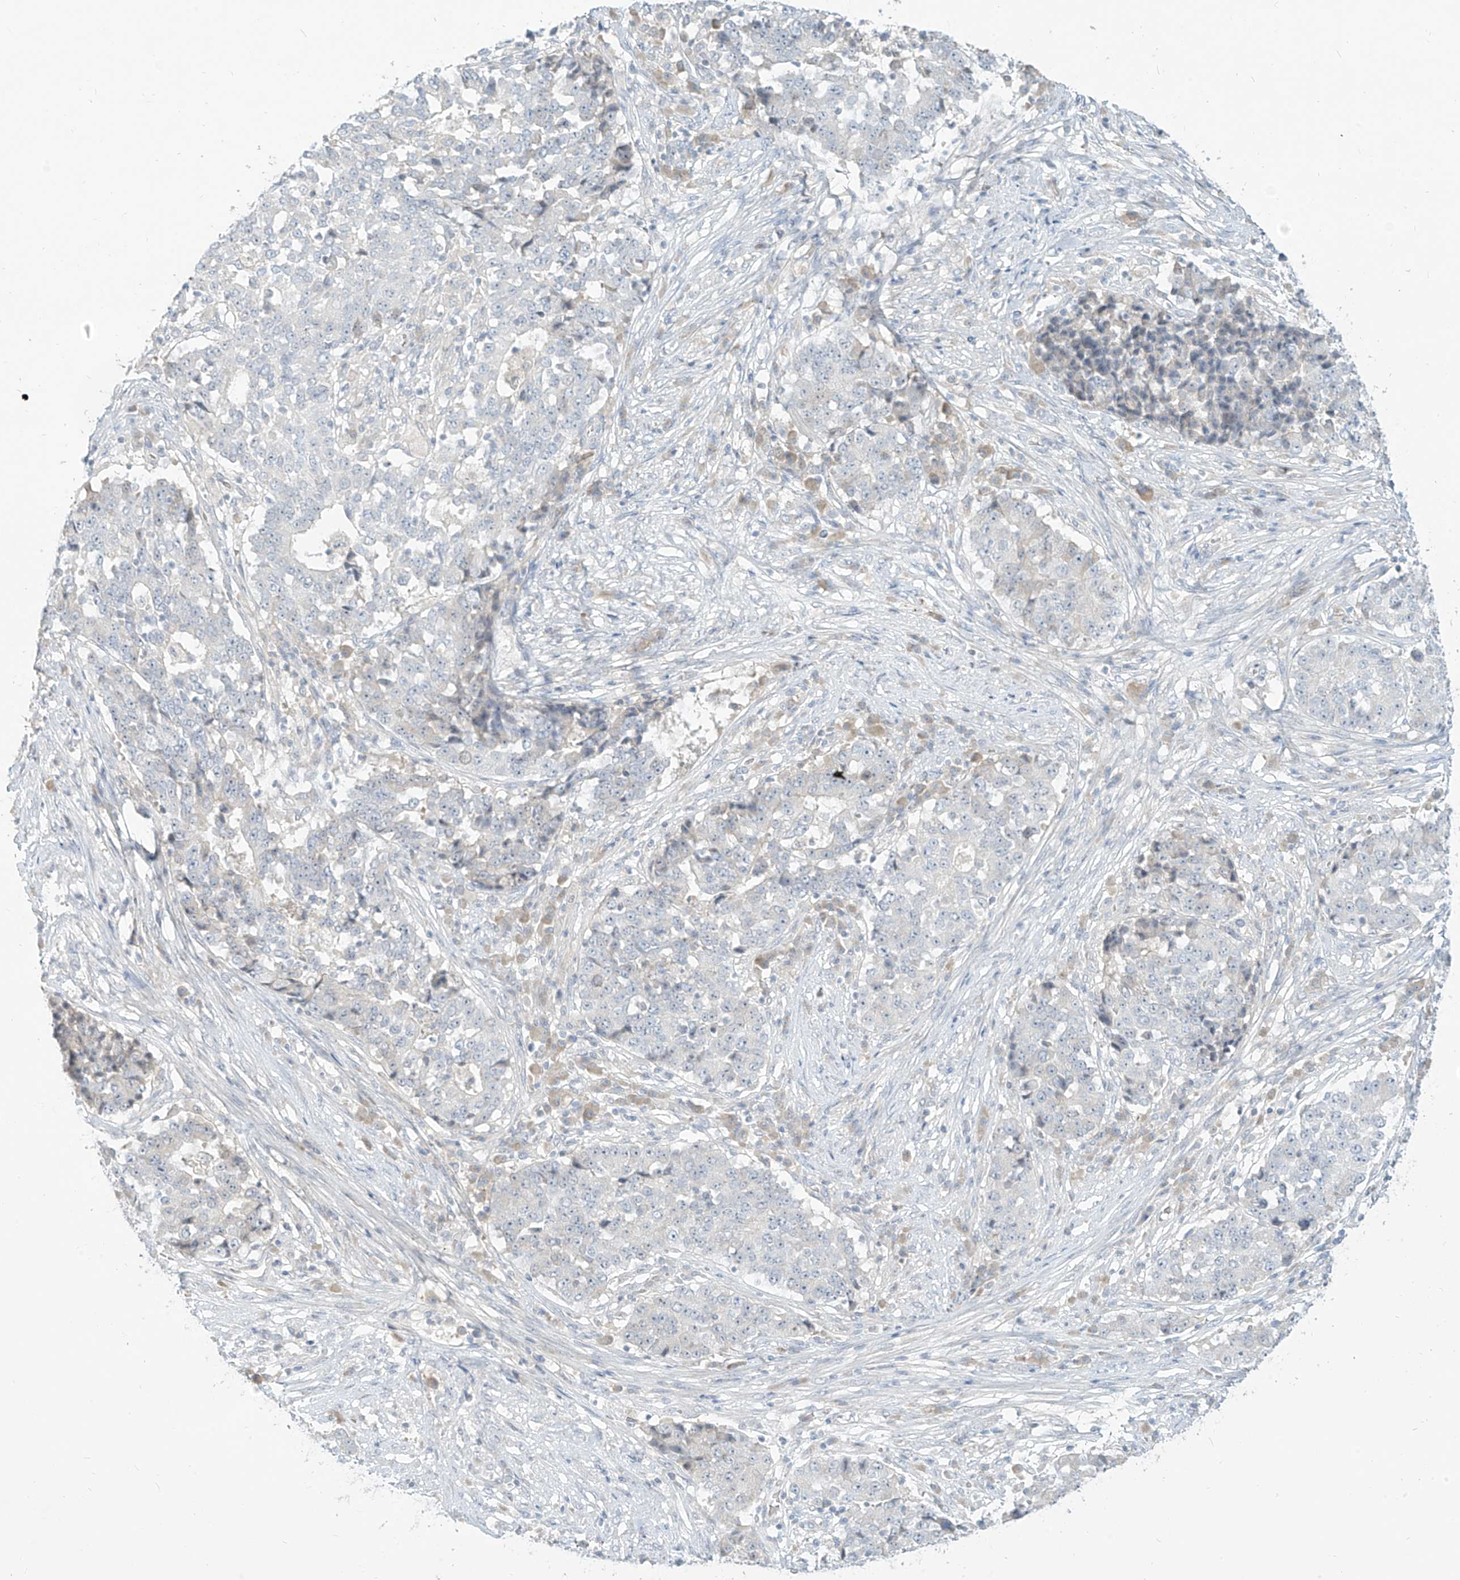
{"staining": {"intensity": "negative", "quantity": "none", "location": "none"}, "tissue": "stomach cancer", "cell_type": "Tumor cells", "image_type": "cancer", "snomed": [{"axis": "morphology", "description": "Adenocarcinoma, NOS"}, {"axis": "topography", "description": "Stomach"}], "caption": "This is an IHC image of human stomach adenocarcinoma. There is no positivity in tumor cells.", "gene": "C2orf42", "patient": {"sex": "male", "age": 59}}